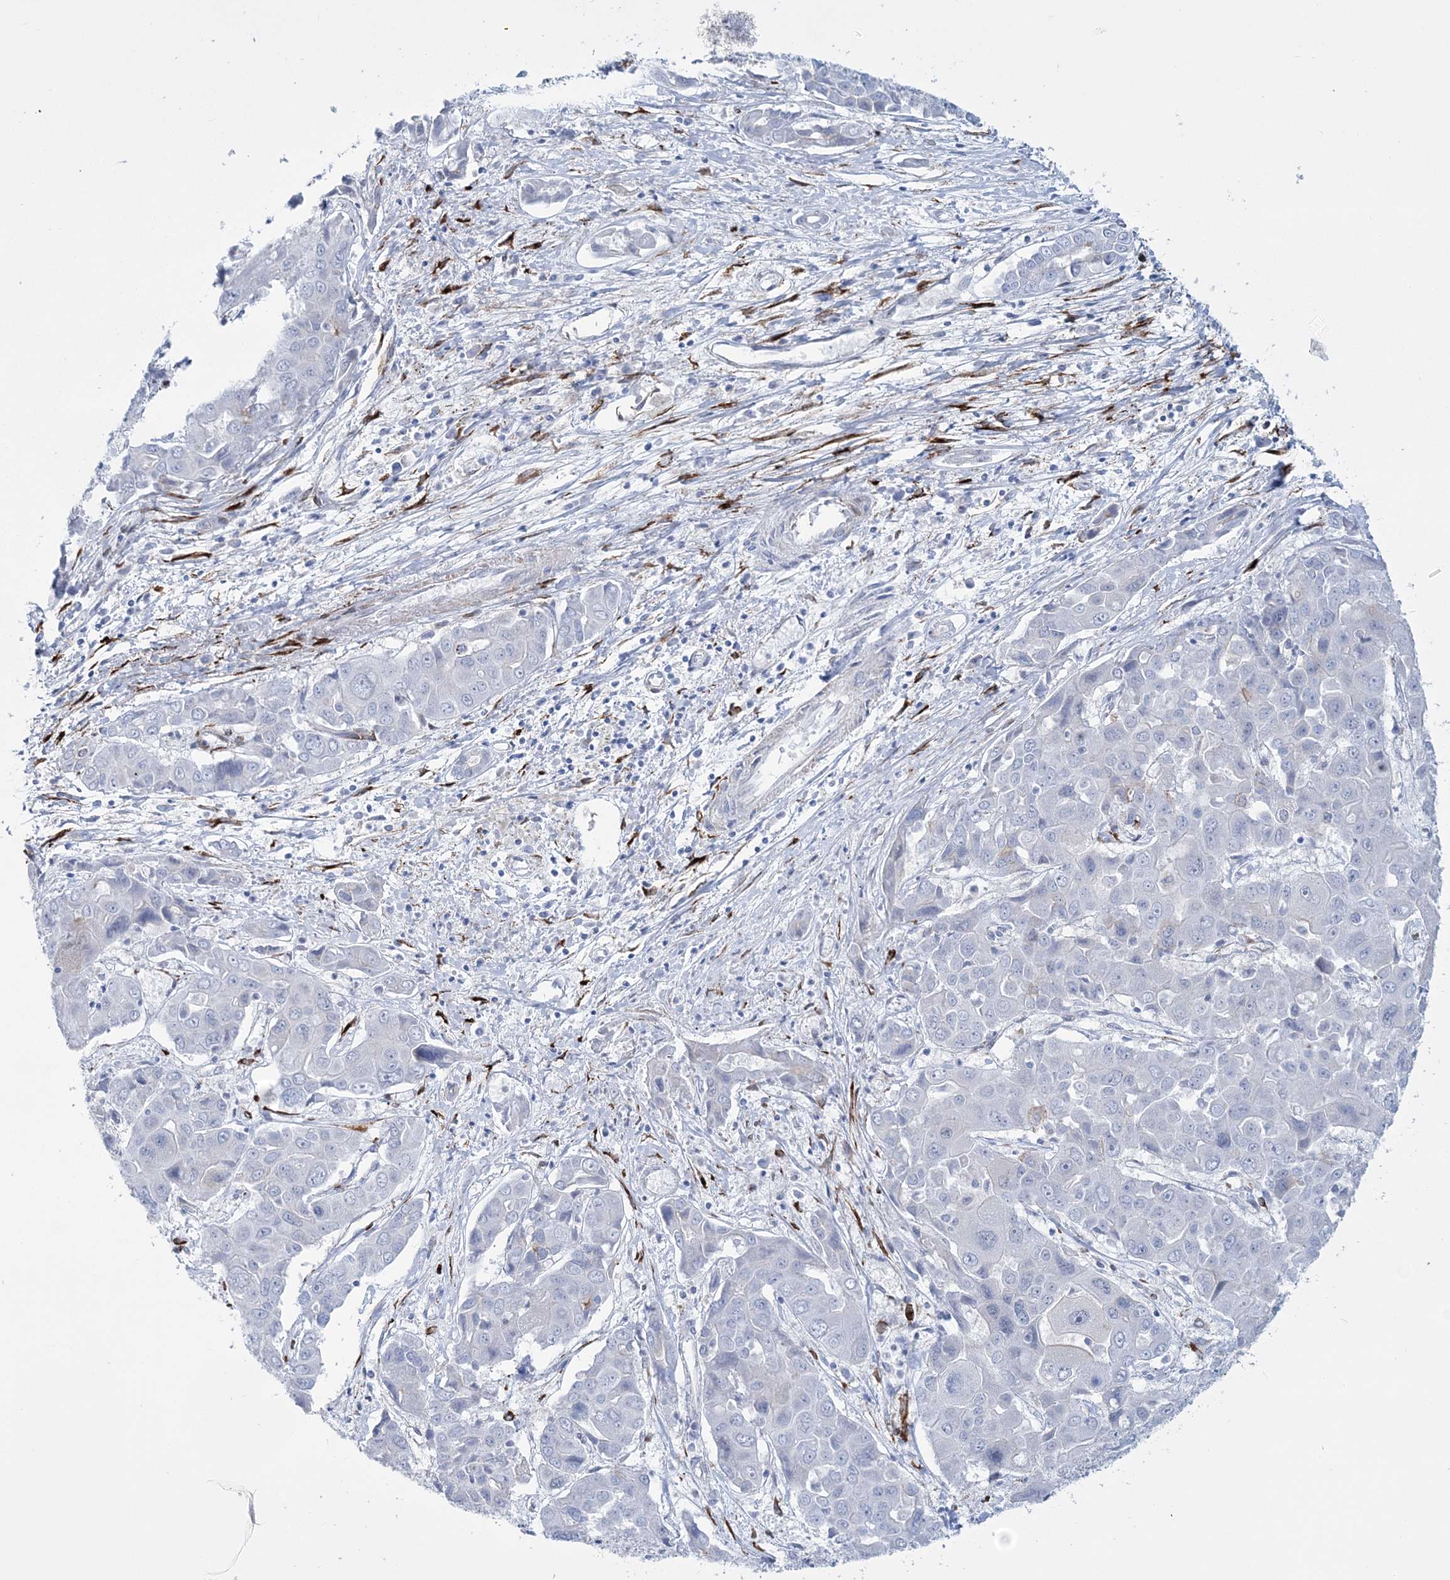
{"staining": {"intensity": "negative", "quantity": "none", "location": "none"}, "tissue": "liver cancer", "cell_type": "Tumor cells", "image_type": "cancer", "snomed": [{"axis": "morphology", "description": "Cholangiocarcinoma"}, {"axis": "topography", "description": "Liver"}], "caption": "There is no significant staining in tumor cells of liver cholangiocarcinoma. The staining is performed using DAB (3,3'-diaminobenzidine) brown chromogen with nuclei counter-stained in using hematoxylin.", "gene": "RAB11FIP5", "patient": {"sex": "male", "age": 67}}